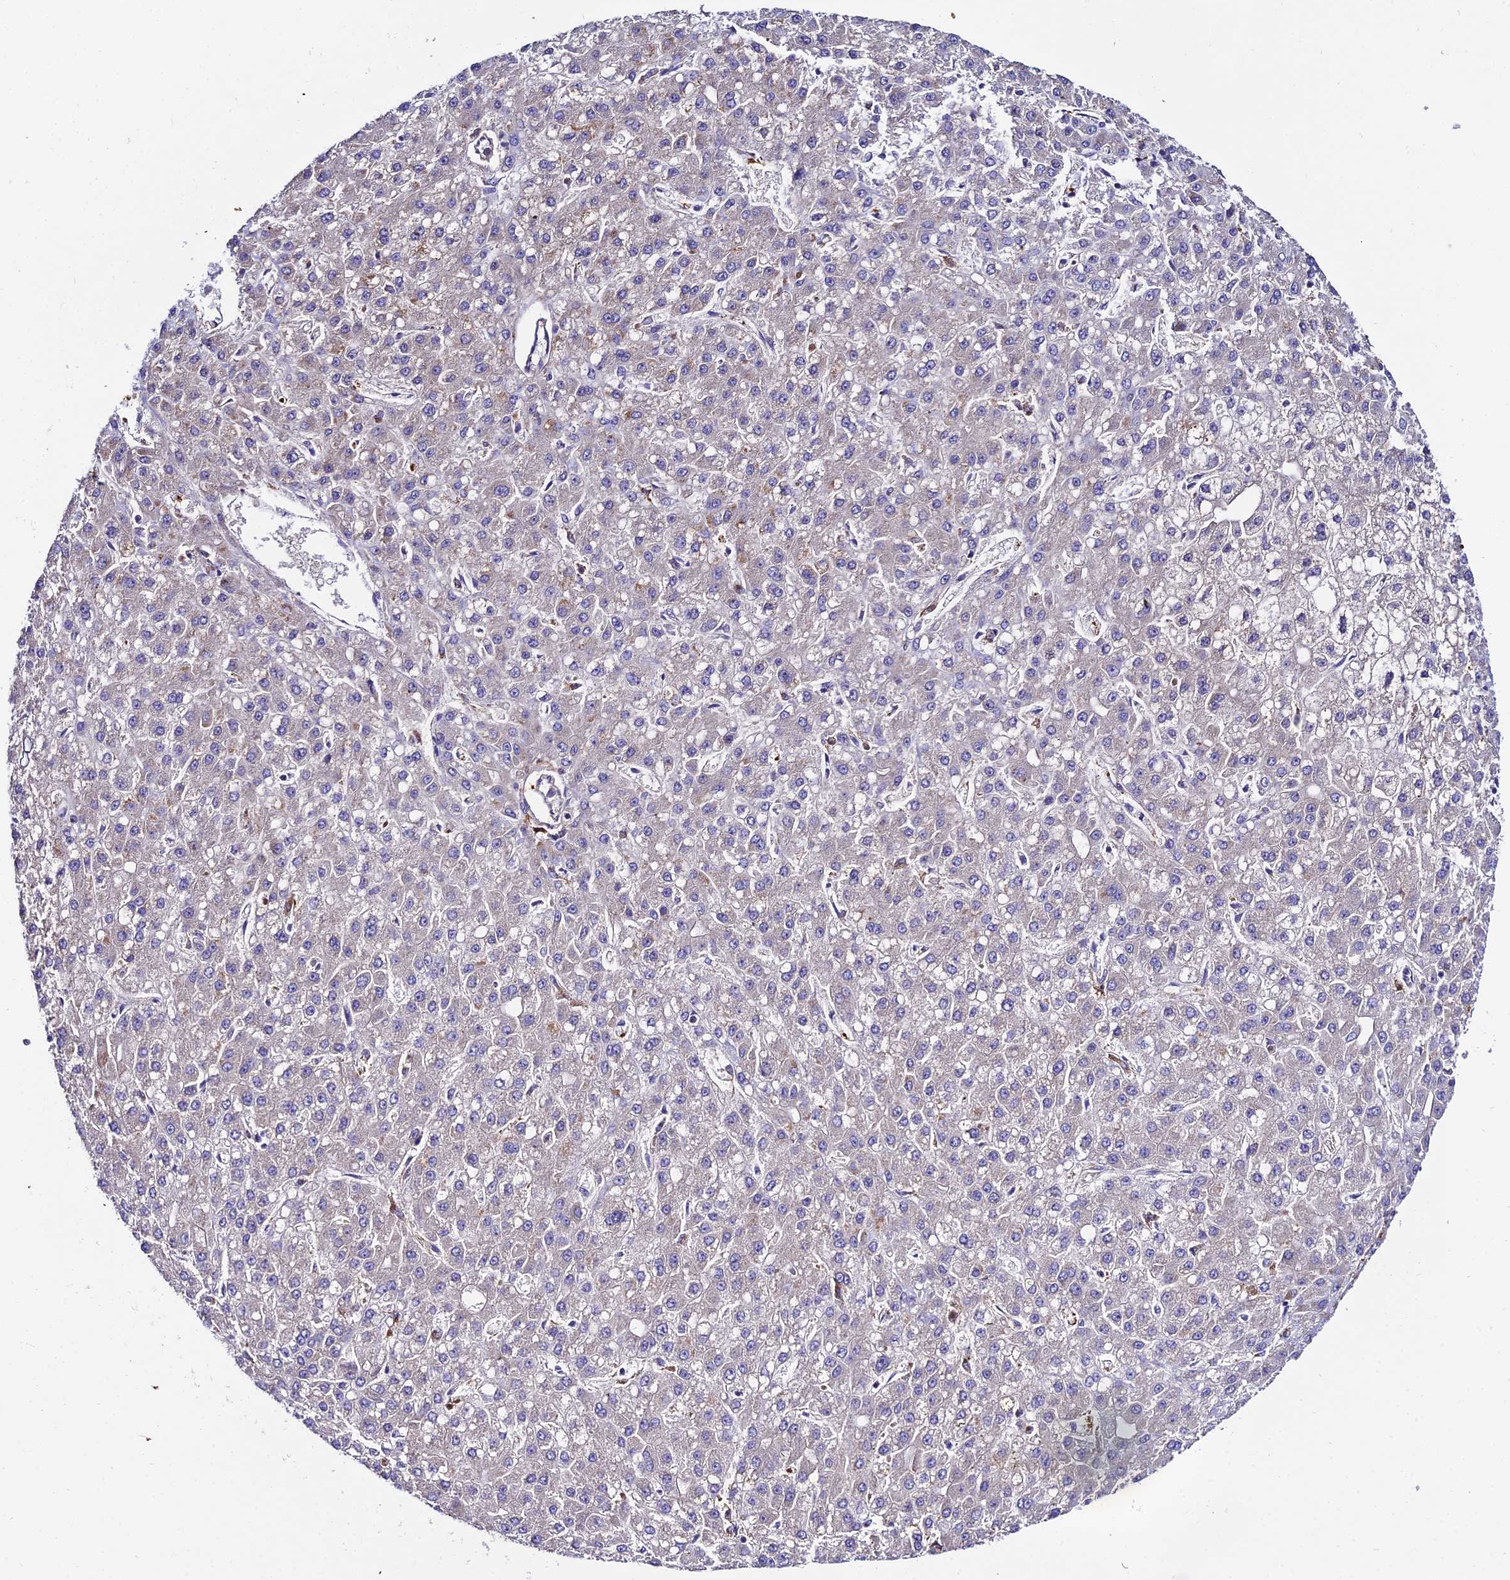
{"staining": {"intensity": "negative", "quantity": "none", "location": "none"}, "tissue": "liver cancer", "cell_type": "Tumor cells", "image_type": "cancer", "snomed": [{"axis": "morphology", "description": "Carcinoma, Hepatocellular, NOS"}, {"axis": "topography", "description": "Liver"}], "caption": "Protein analysis of liver cancer reveals no significant expression in tumor cells. The staining is performed using DAB (3,3'-diaminobenzidine) brown chromogen with nuclei counter-stained in using hematoxylin.", "gene": "C2orf69", "patient": {"sex": "male", "age": 67}}